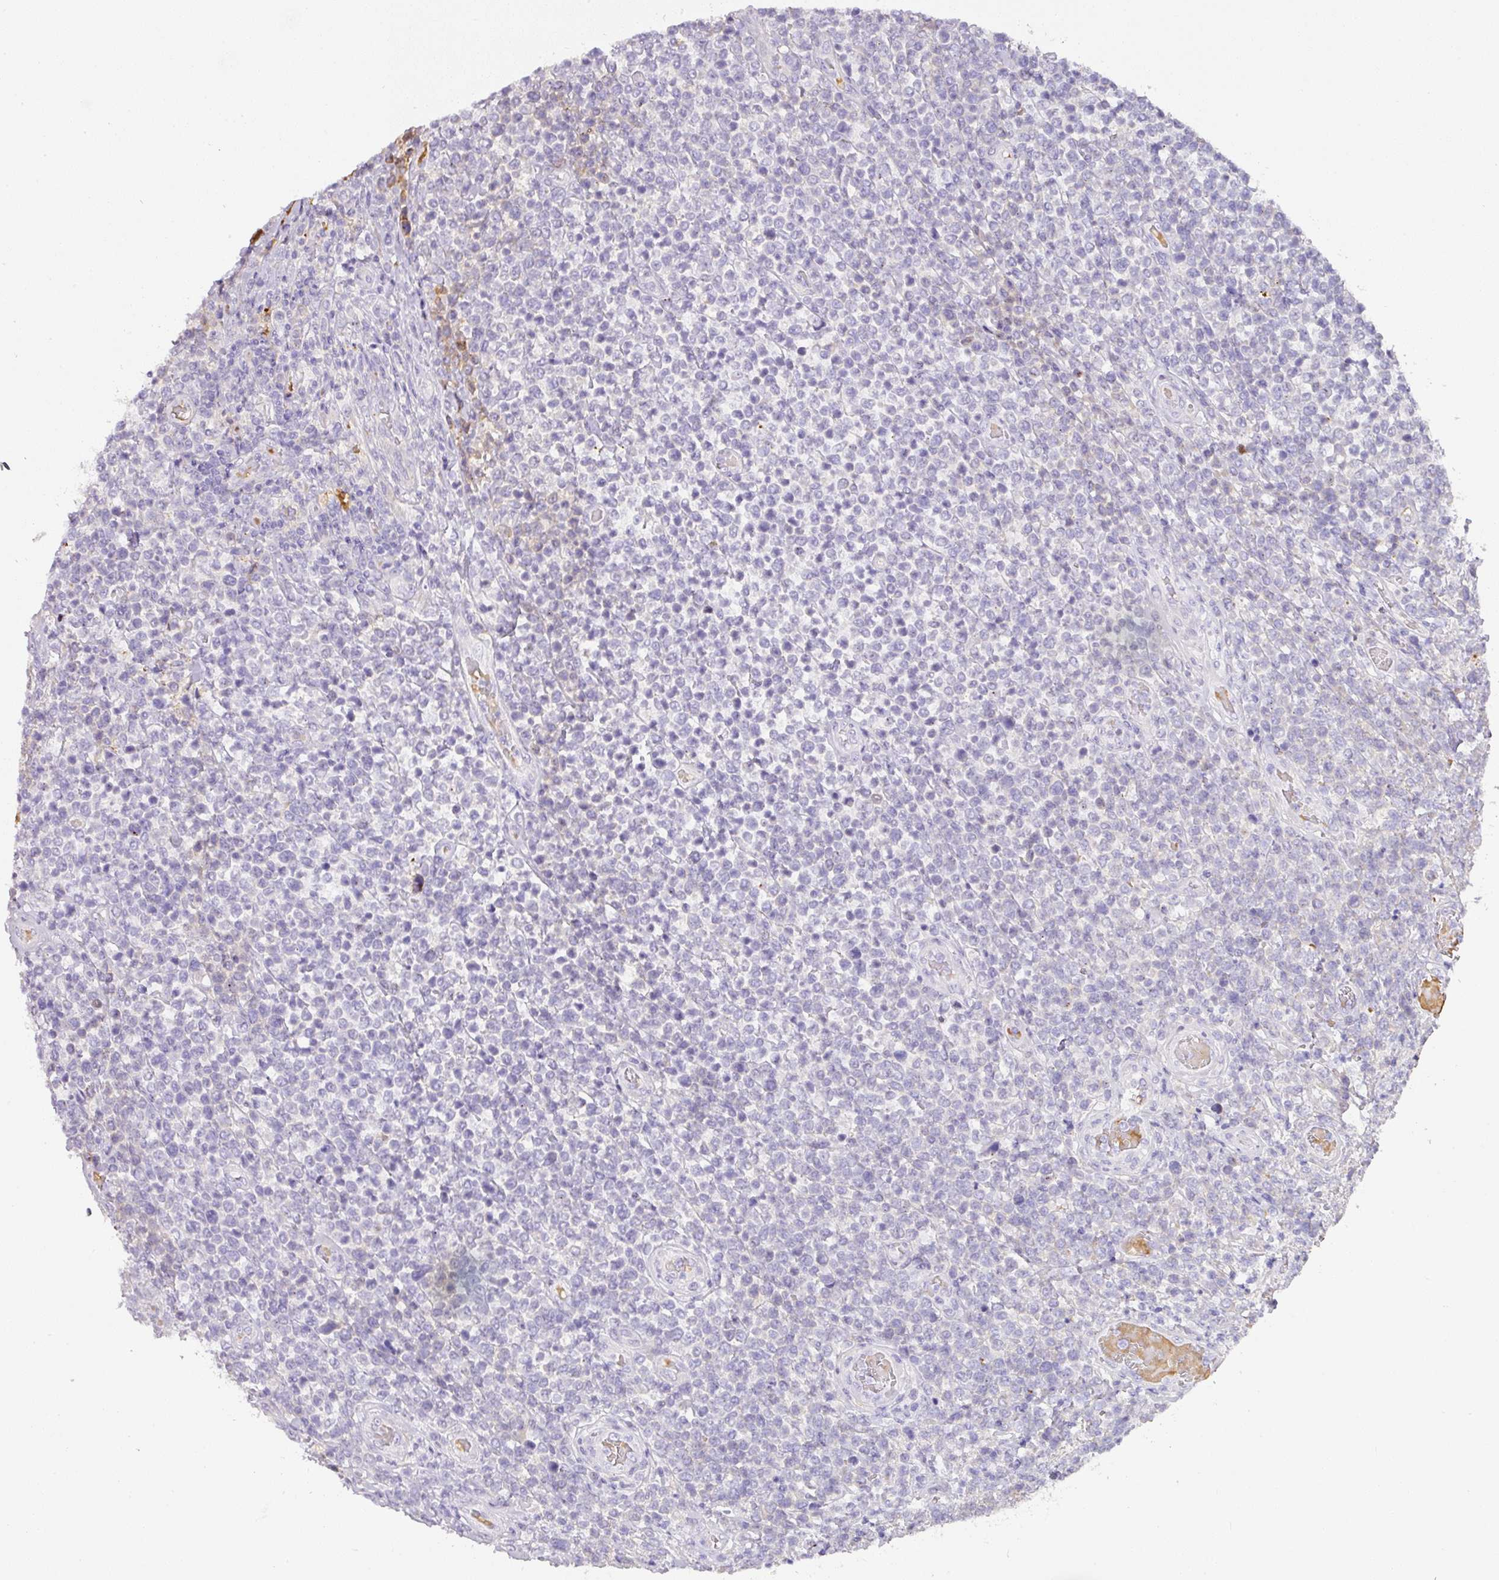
{"staining": {"intensity": "negative", "quantity": "none", "location": "none"}, "tissue": "lymphoma", "cell_type": "Tumor cells", "image_type": "cancer", "snomed": [{"axis": "morphology", "description": "Malignant lymphoma, non-Hodgkin's type, High grade"}, {"axis": "topography", "description": "Soft tissue"}], "caption": "Human high-grade malignant lymphoma, non-Hodgkin's type stained for a protein using immunohistochemistry shows no staining in tumor cells.", "gene": "CCZ1", "patient": {"sex": "female", "age": 56}}